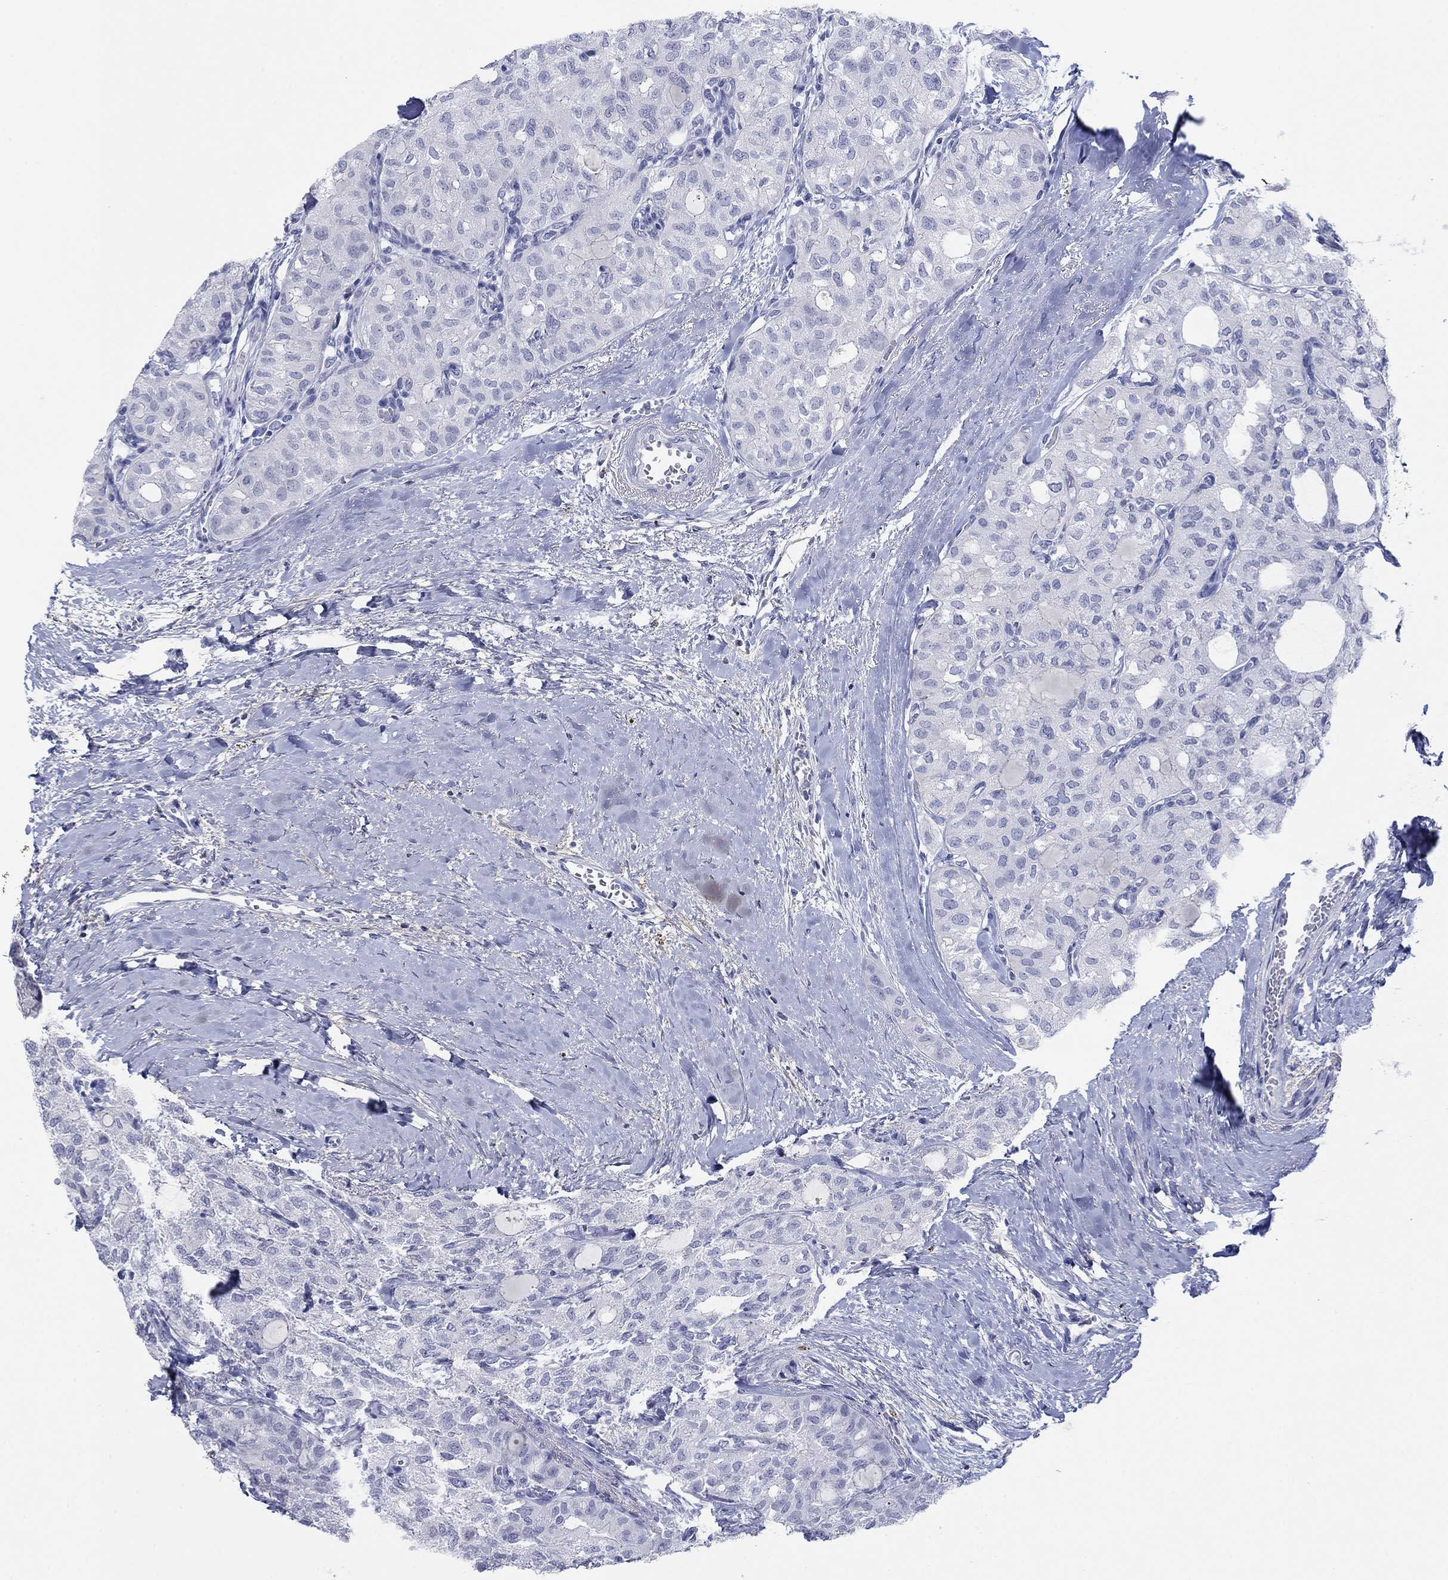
{"staining": {"intensity": "negative", "quantity": "none", "location": "none"}, "tissue": "thyroid cancer", "cell_type": "Tumor cells", "image_type": "cancer", "snomed": [{"axis": "morphology", "description": "Follicular adenoma carcinoma, NOS"}, {"axis": "topography", "description": "Thyroid gland"}], "caption": "Tumor cells show no significant protein staining in follicular adenoma carcinoma (thyroid).", "gene": "PDYN", "patient": {"sex": "male", "age": 75}}